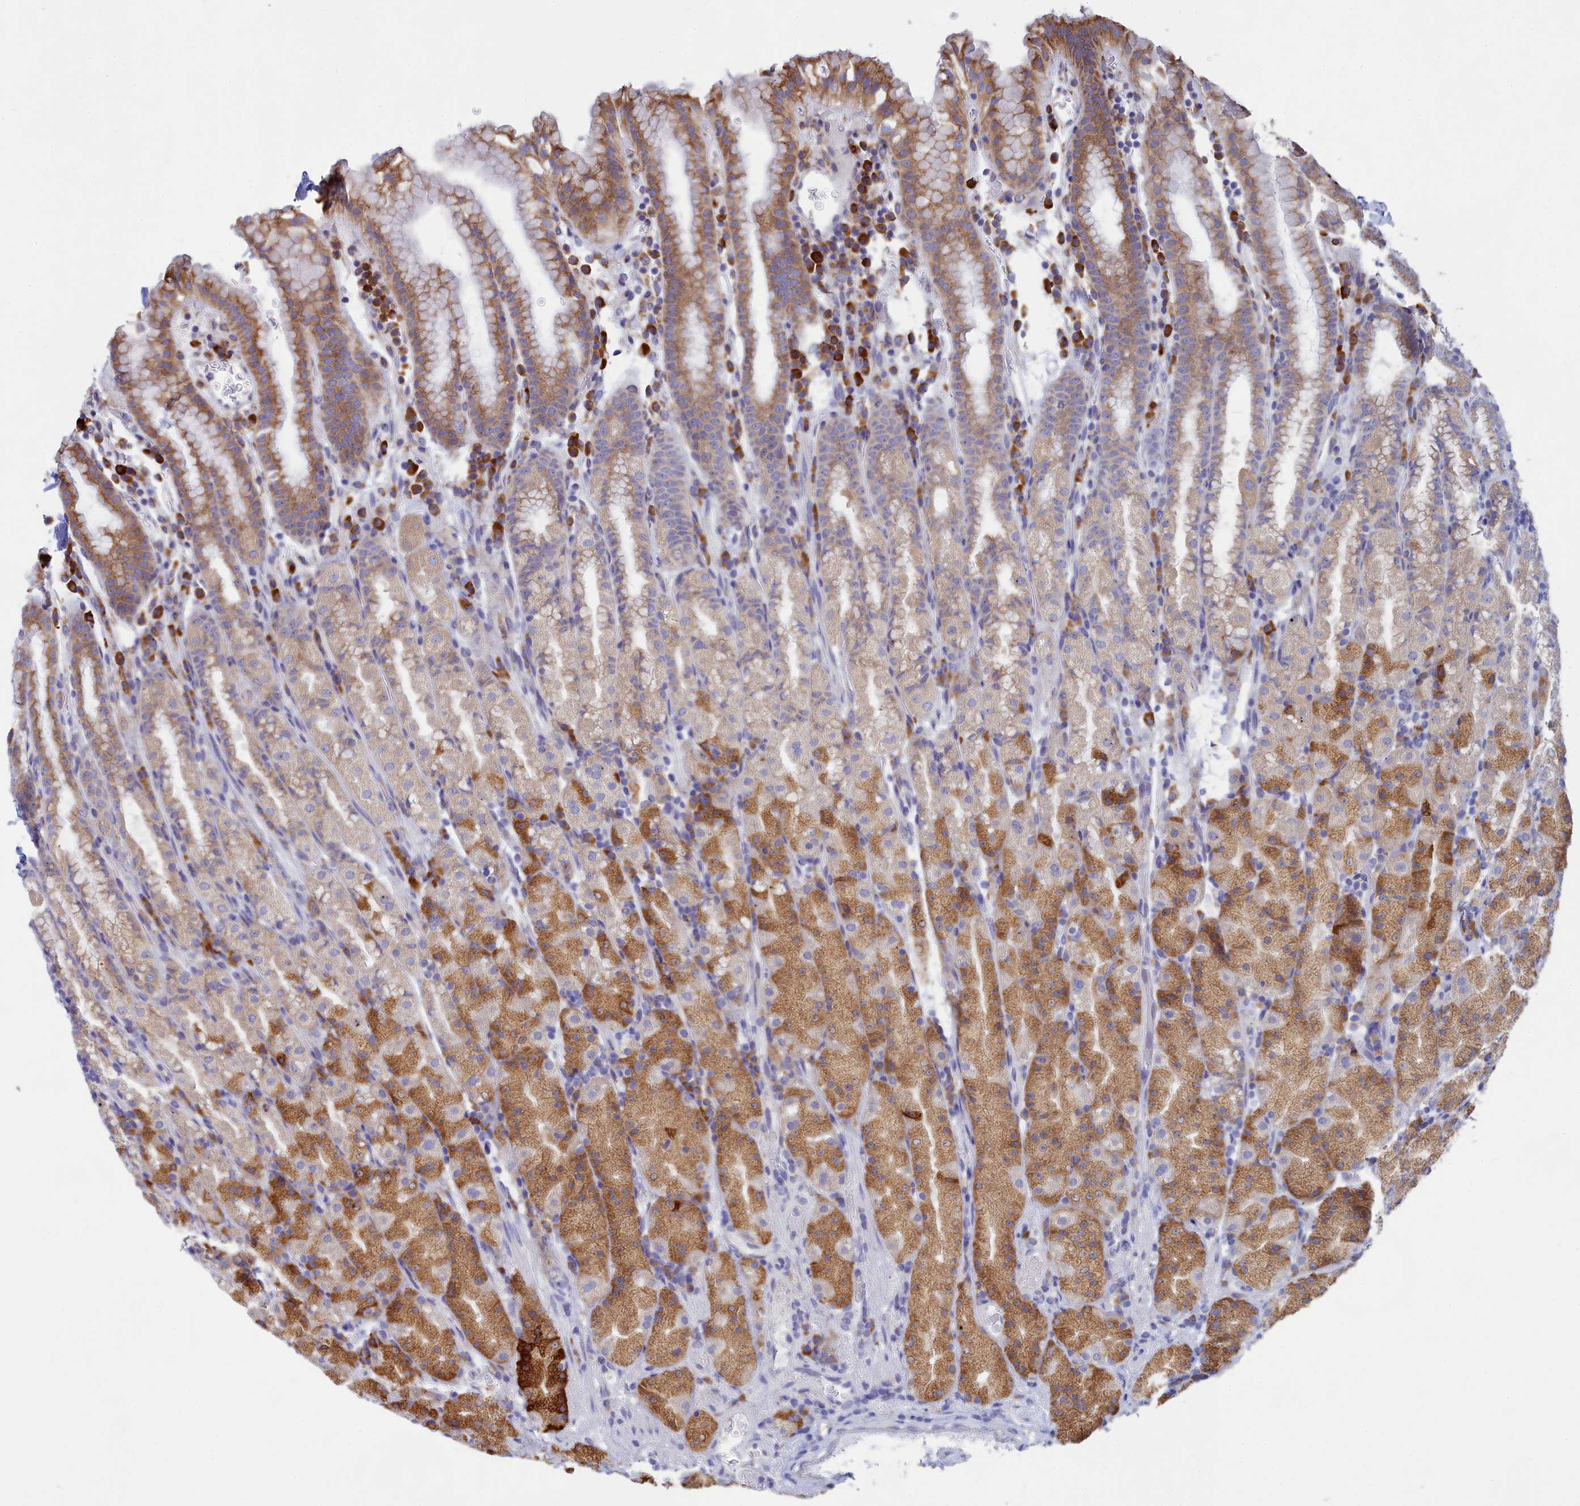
{"staining": {"intensity": "moderate", "quantity": ">75%", "location": "cytoplasmic/membranous"}, "tissue": "stomach", "cell_type": "Glandular cells", "image_type": "normal", "snomed": [{"axis": "morphology", "description": "Normal tissue, NOS"}, {"axis": "topography", "description": "Stomach, upper"}, {"axis": "topography", "description": "Stomach, lower"}, {"axis": "topography", "description": "Small intestine"}], "caption": "A medium amount of moderate cytoplasmic/membranous positivity is present in about >75% of glandular cells in benign stomach.", "gene": "WDR35", "patient": {"sex": "male", "age": 68}}